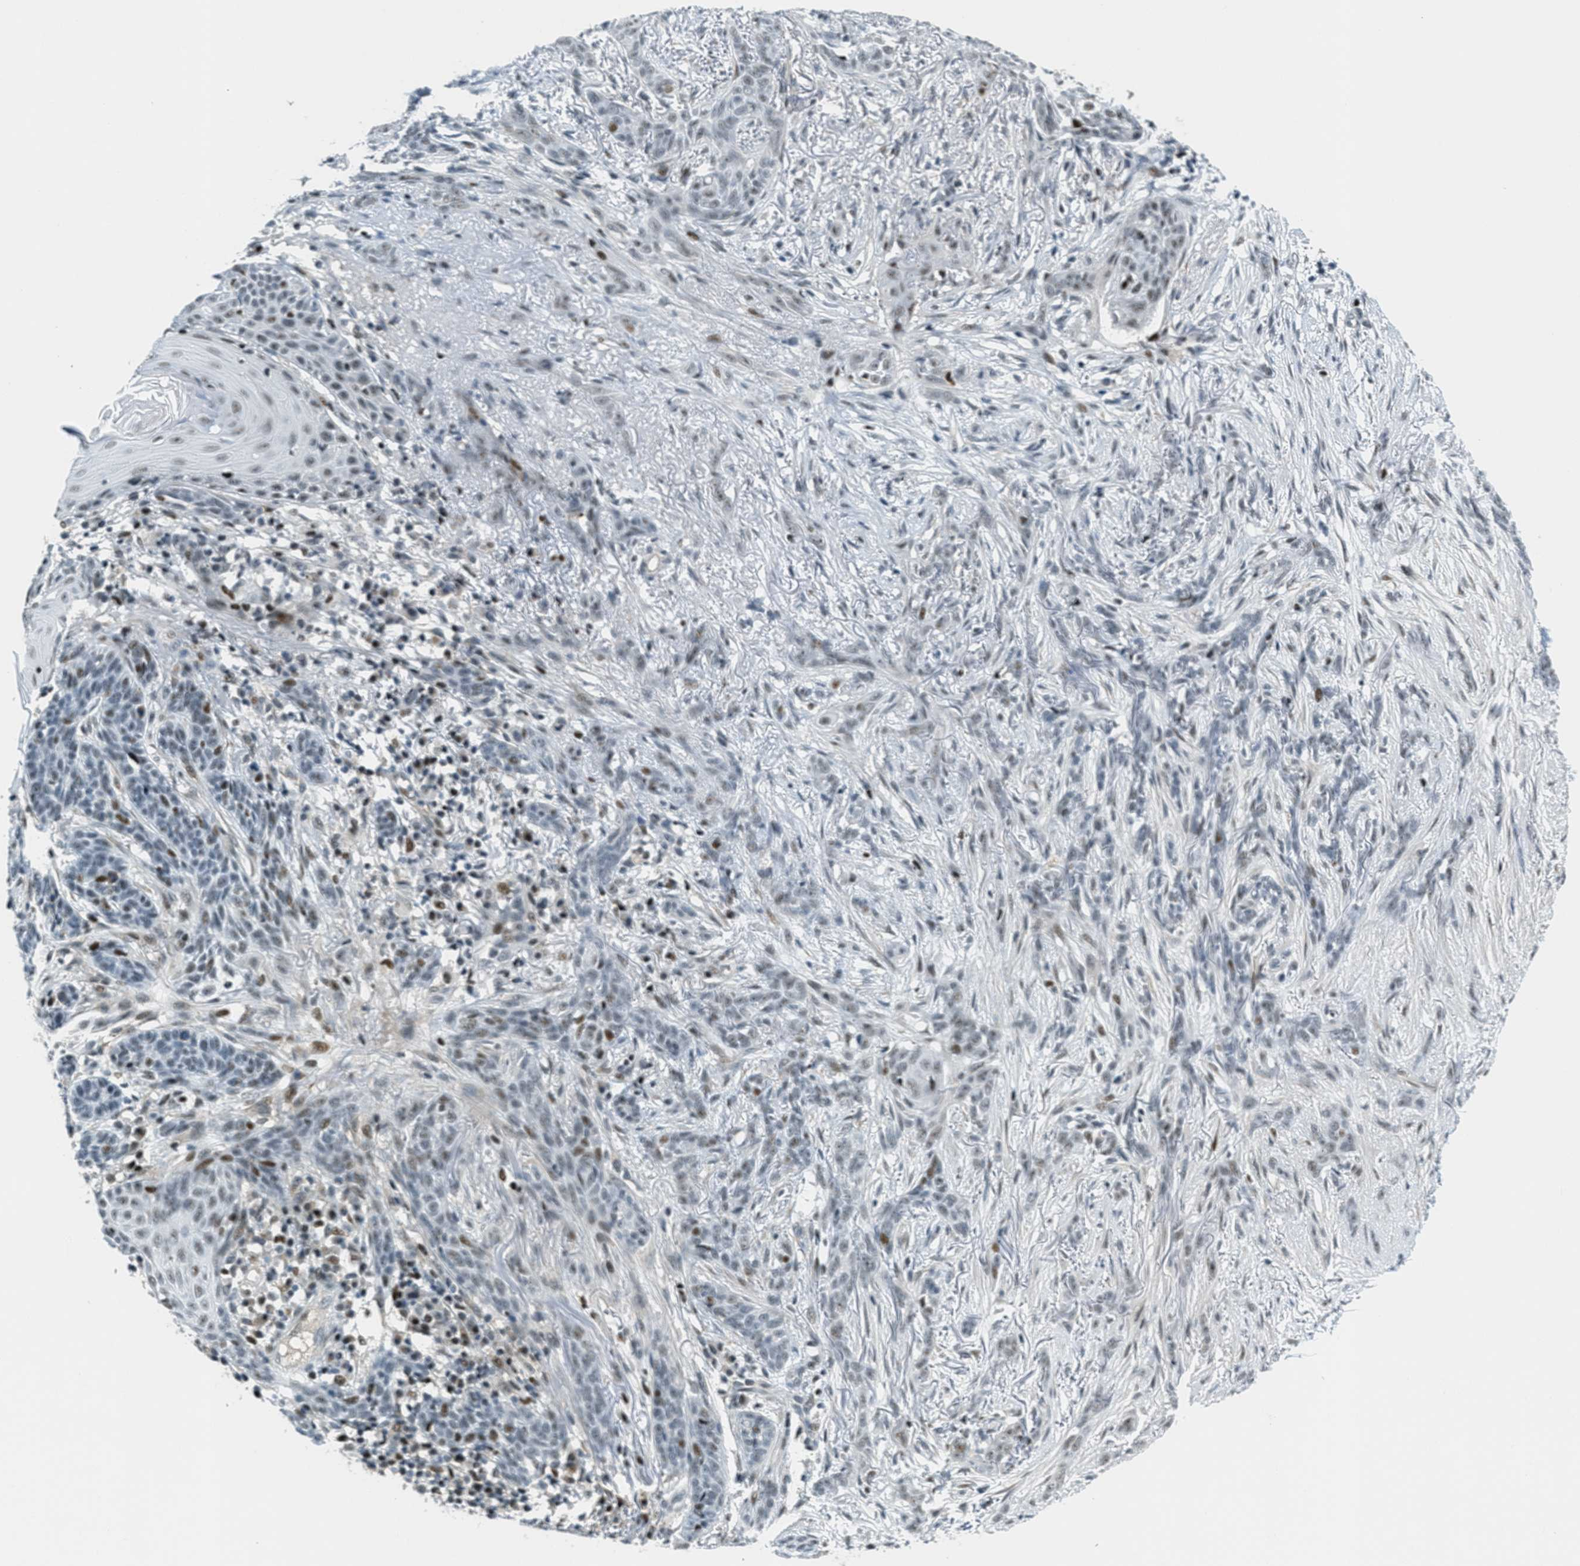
{"staining": {"intensity": "negative", "quantity": "none", "location": "none"}, "tissue": "skin cancer", "cell_type": "Tumor cells", "image_type": "cancer", "snomed": [{"axis": "morphology", "description": "Basal cell carcinoma"}, {"axis": "morphology", "description": "Adnexal tumor, benign"}, {"axis": "topography", "description": "Skin"}], "caption": "Tumor cells are negative for protein expression in human skin cancer (benign adnexal tumor).", "gene": "ZDHHC23", "patient": {"sex": "female", "age": 42}}